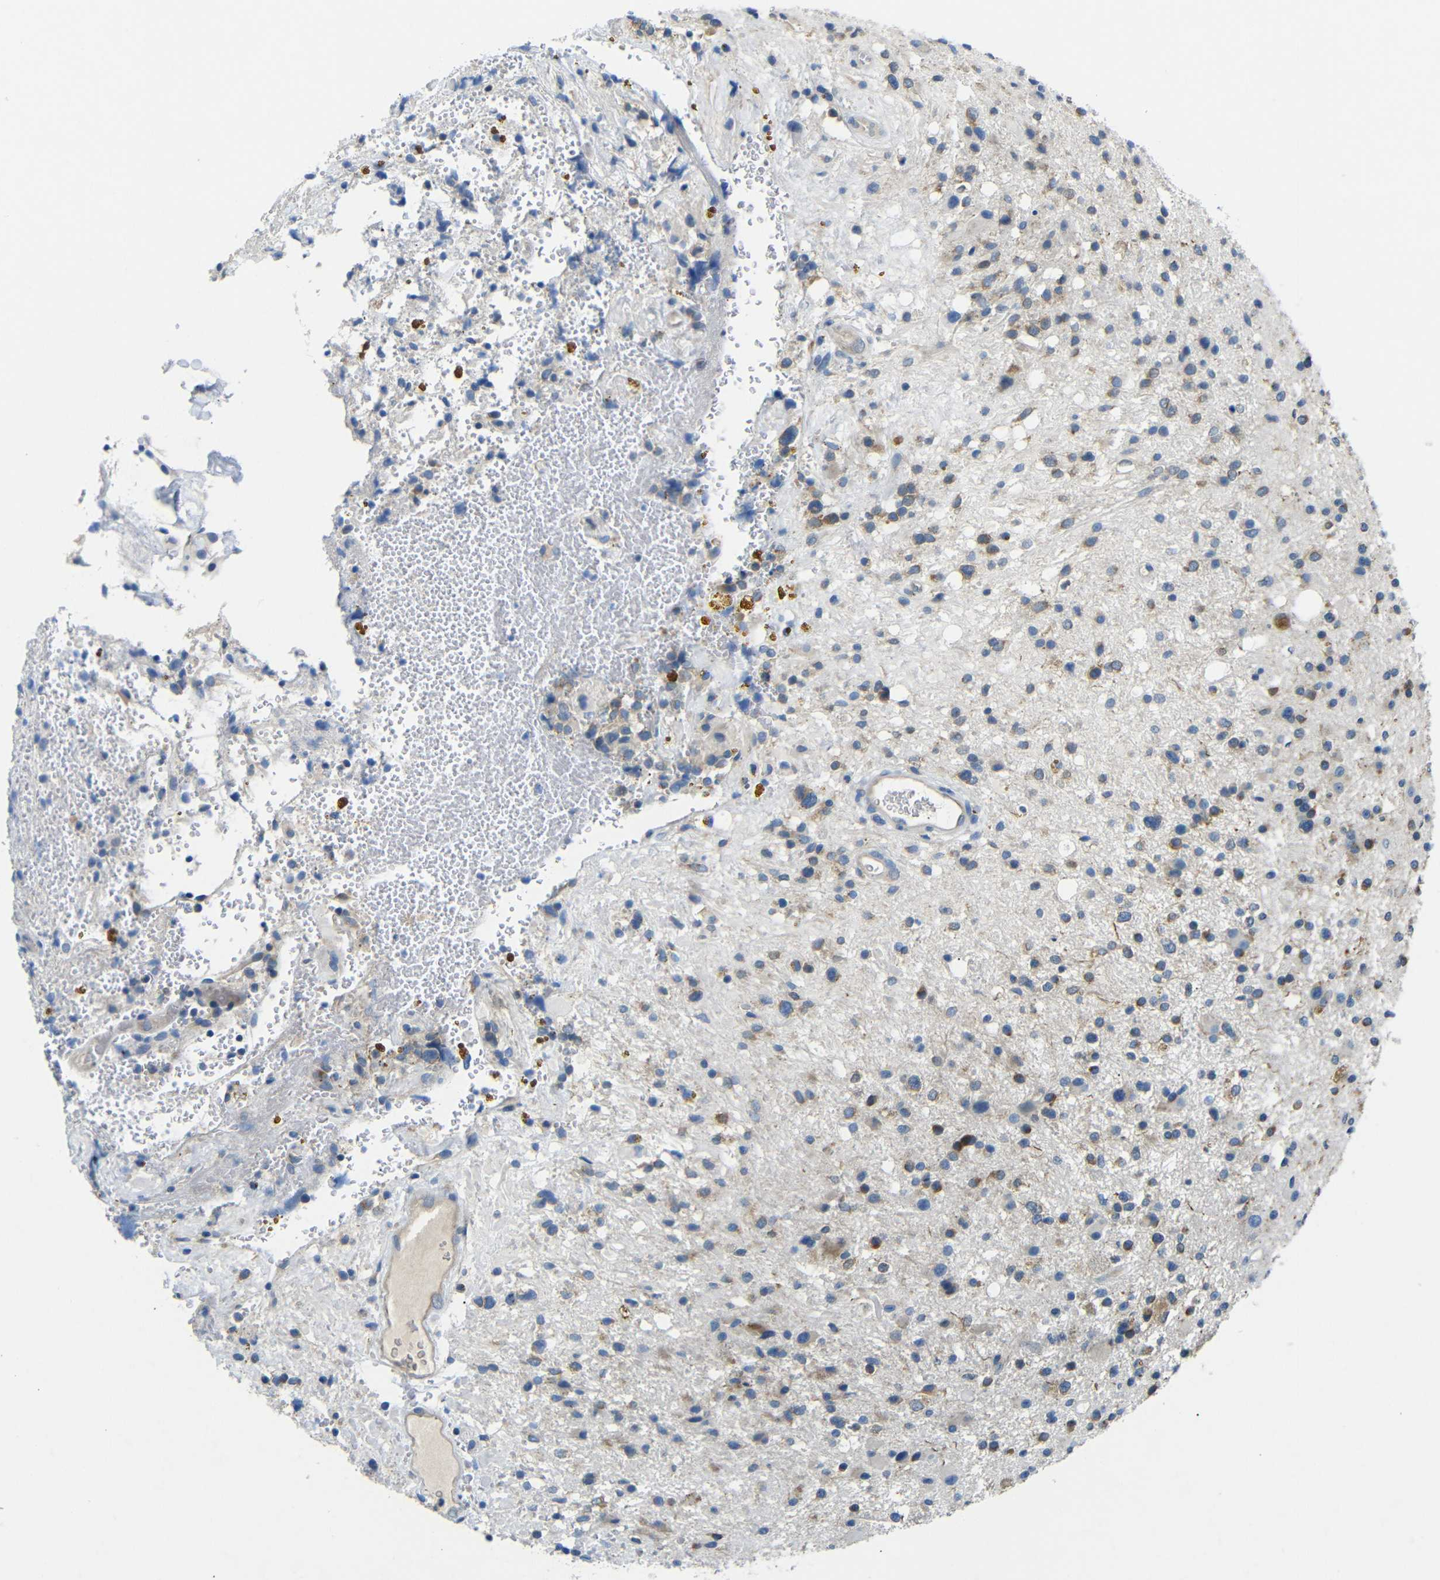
{"staining": {"intensity": "moderate", "quantity": "25%-75%", "location": "cytoplasmic/membranous"}, "tissue": "glioma", "cell_type": "Tumor cells", "image_type": "cancer", "snomed": [{"axis": "morphology", "description": "Glioma, malignant, High grade"}, {"axis": "topography", "description": "Brain"}], "caption": "About 25%-75% of tumor cells in human malignant glioma (high-grade) demonstrate moderate cytoplasmic/membranous protein staining as visualized by brown immunohistochemical staining.", "gene": "DCP1A", "patient": {"sex": "male", "age": 33}}